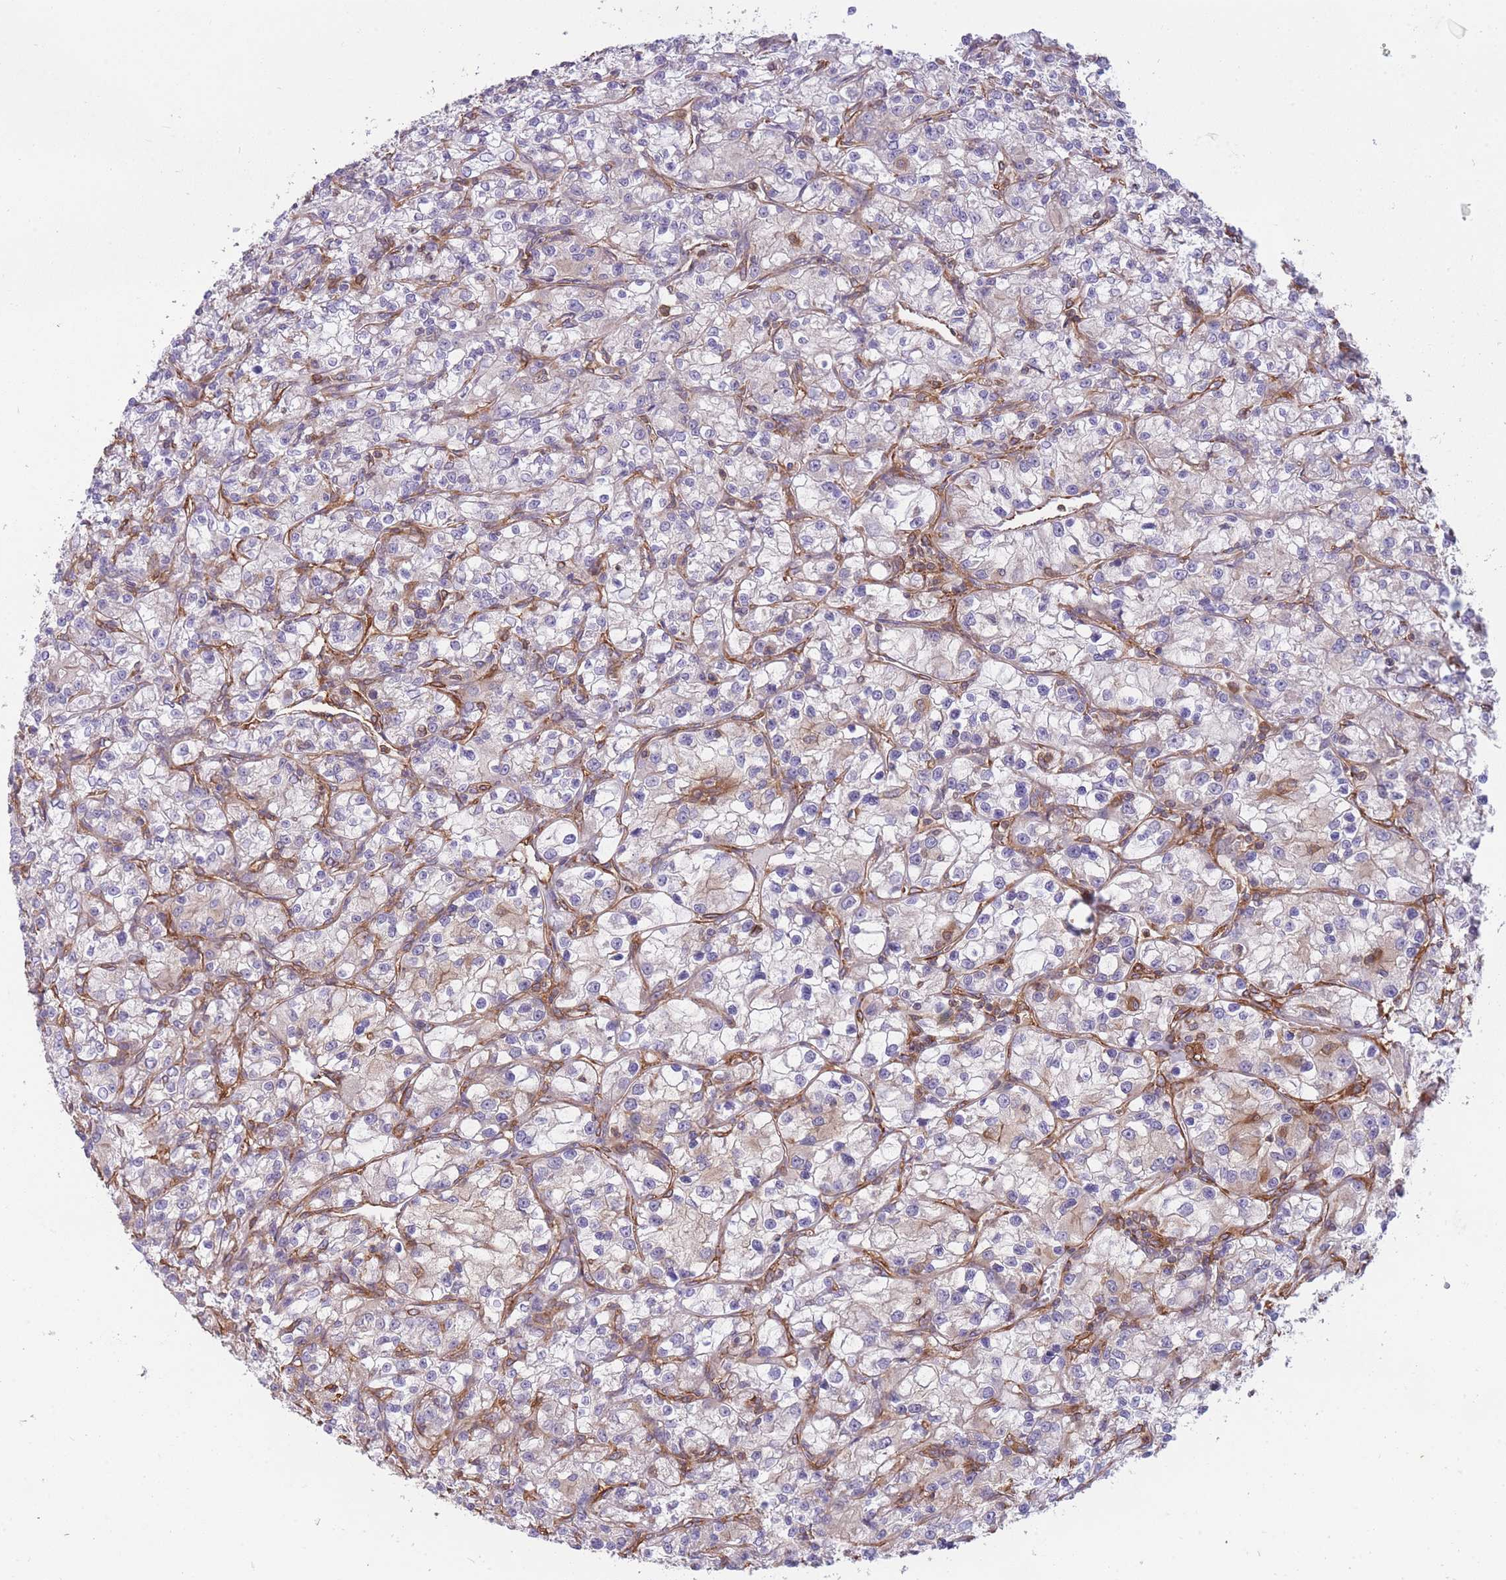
{"staining": {"intensity": "negative", "quantity": "none", "location": "none"}, "tissue": "renal cancer", "cell_type": "Tumor cells", "image_type": "cancer", "snomed": [{"axis": "morphology", "description": "Adenocarcinoma, NOS"}, {"axis": "topography", "description": "Kidney"}], "caption": "Immunohistochemical staining of human renal adenocarcinoma displays no significant positivity in tumor cells. (DAB immunohistochemistry (IHC), high magnification).", "gene": "GGA1", "patient": {"sex": "female", "age": 59}}